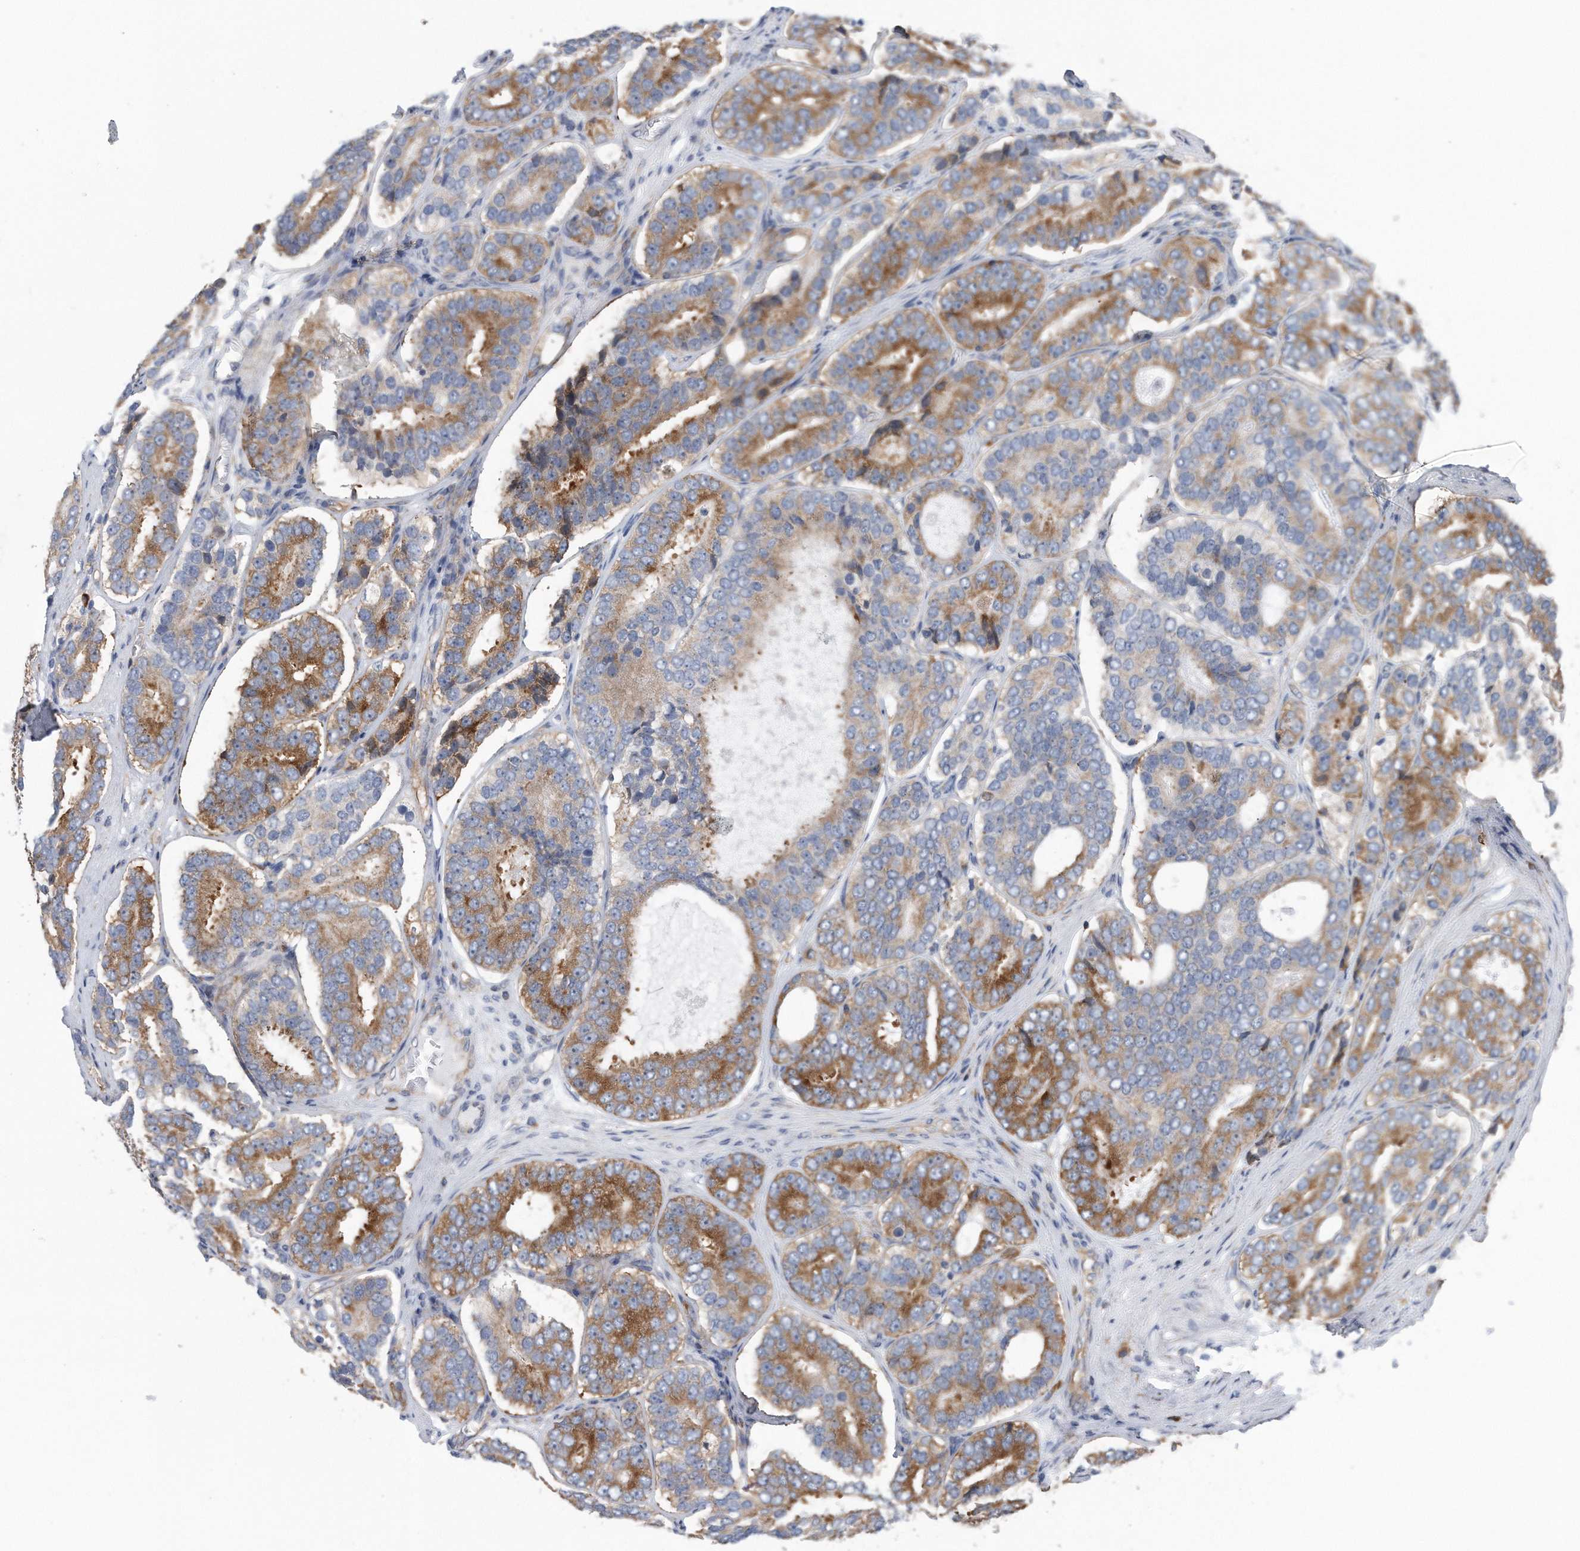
{"staining": {"intensity": "moderate", "quantity": ">75%", "location": "cytoplasmic/membranous"}, "tissue": "prostate cancer", "cell_type": "Tumor cells", "image_type": "cancer", "snomed": [{"axis": "morphology", "description": "Adenocarcinoma, High grade"}, {"axis": "topography", "description": "Prostate"}], "caption": "Prostate high-grade adenocarcinoma stained with DAB IHC shows medium levels of moderate cytoplasmic/membranous expression in approximately >75% of tumor cells.", "gene": "RPL26L1", "patient": {"sex": "male", "age": 56}}